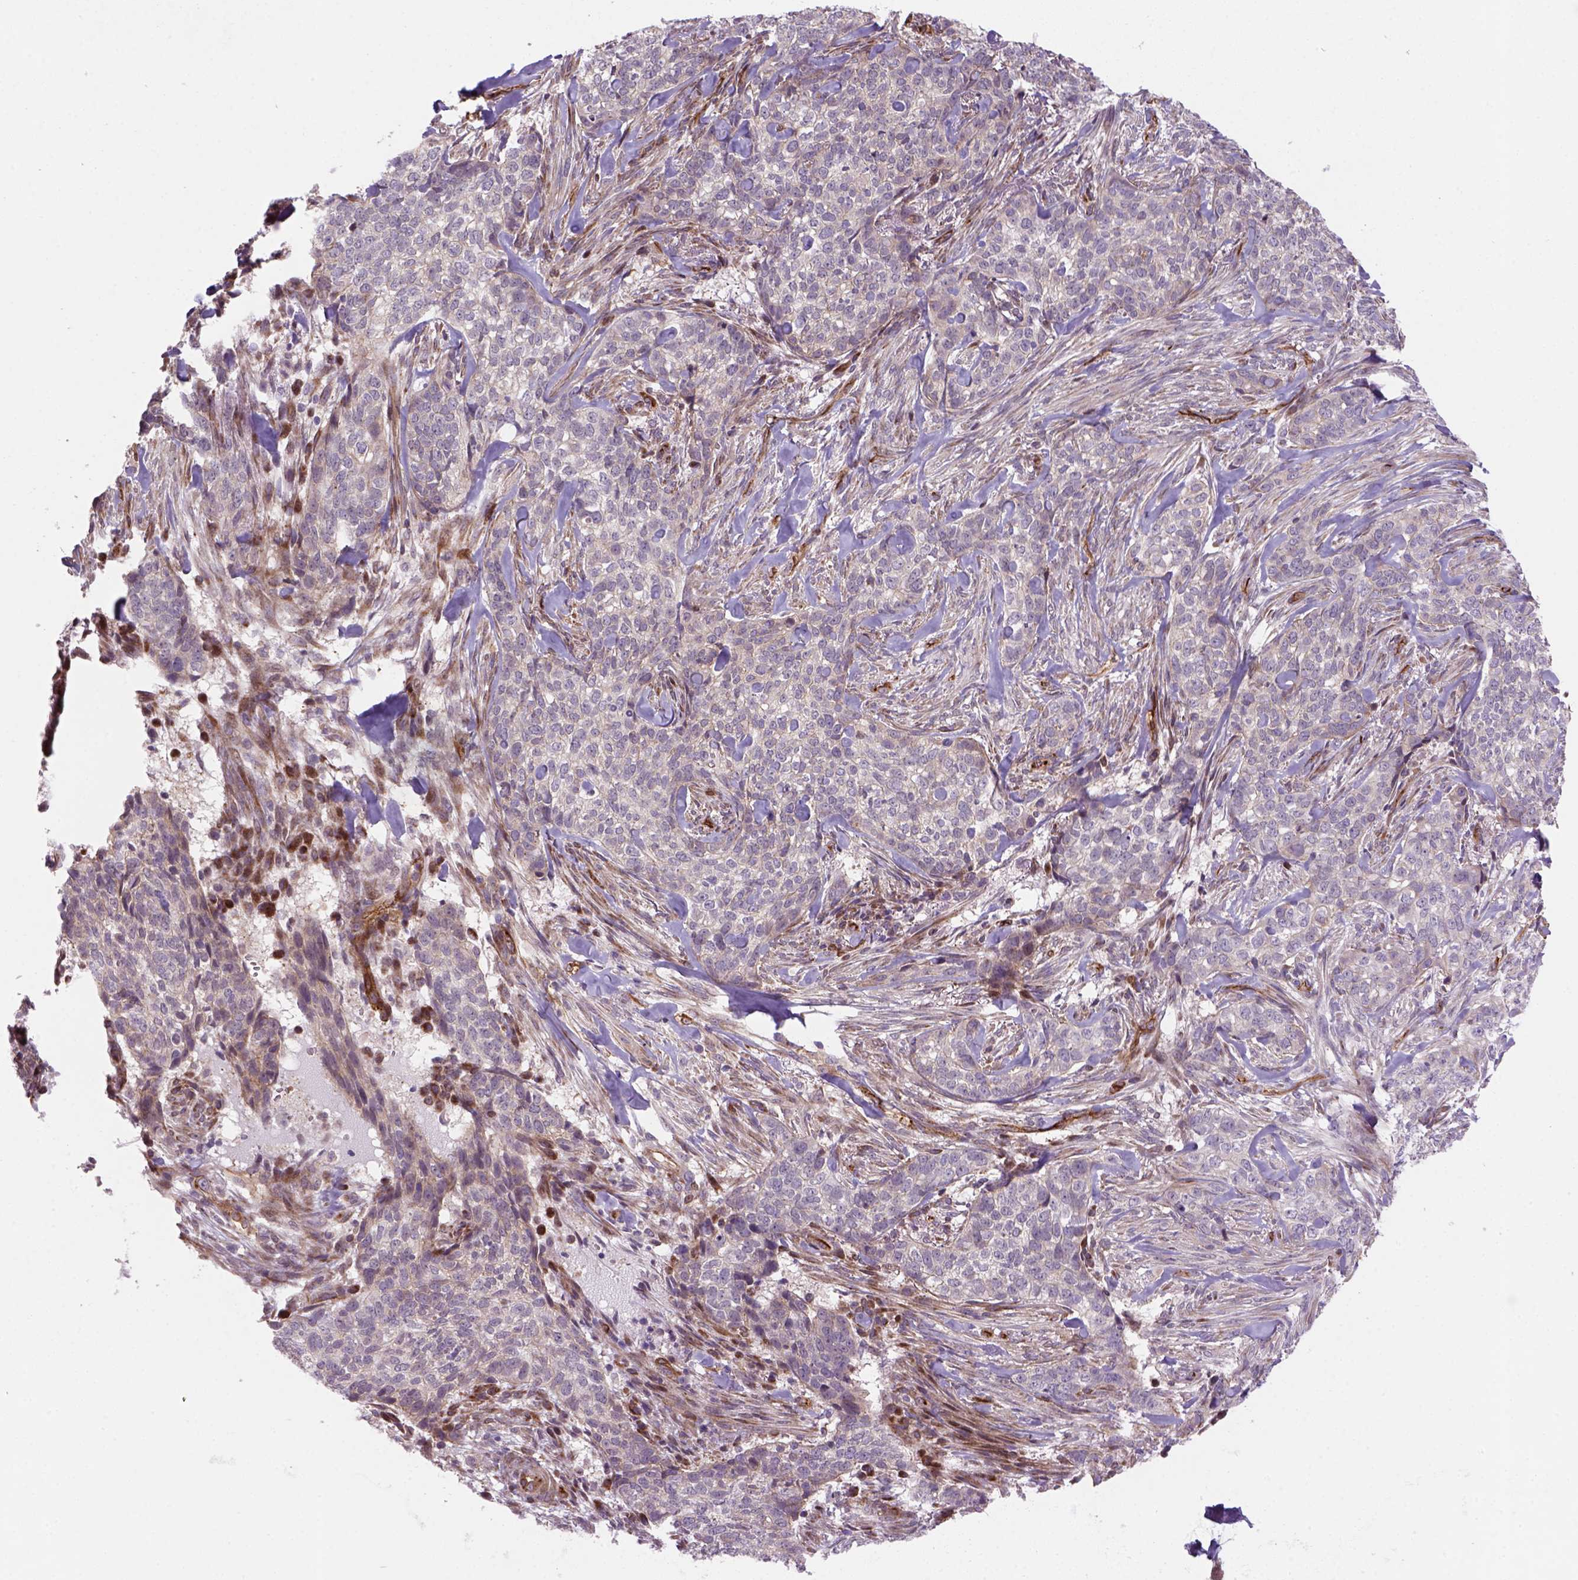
{"staining": {"intensity": "weak", "quantity": ">75%", "location": "cytoplasmic/membranous"}, "tissue": "skin cancer", "cell_type": "Tumor cells", "image_type": "cancer", "snomed": [{"axis": "morphology", "description": "Basal cell carcinoma"}, {"axis": "topography", "description": "Skin"}], "caption": "Skin cancer was stained to show a protein in brown. There is low levels of weak cytoplasmic/membranous expression in approximately >75% of tumor cells.", "gene": "VSTM5", "patient": {"sex": "female", "age": 69}}